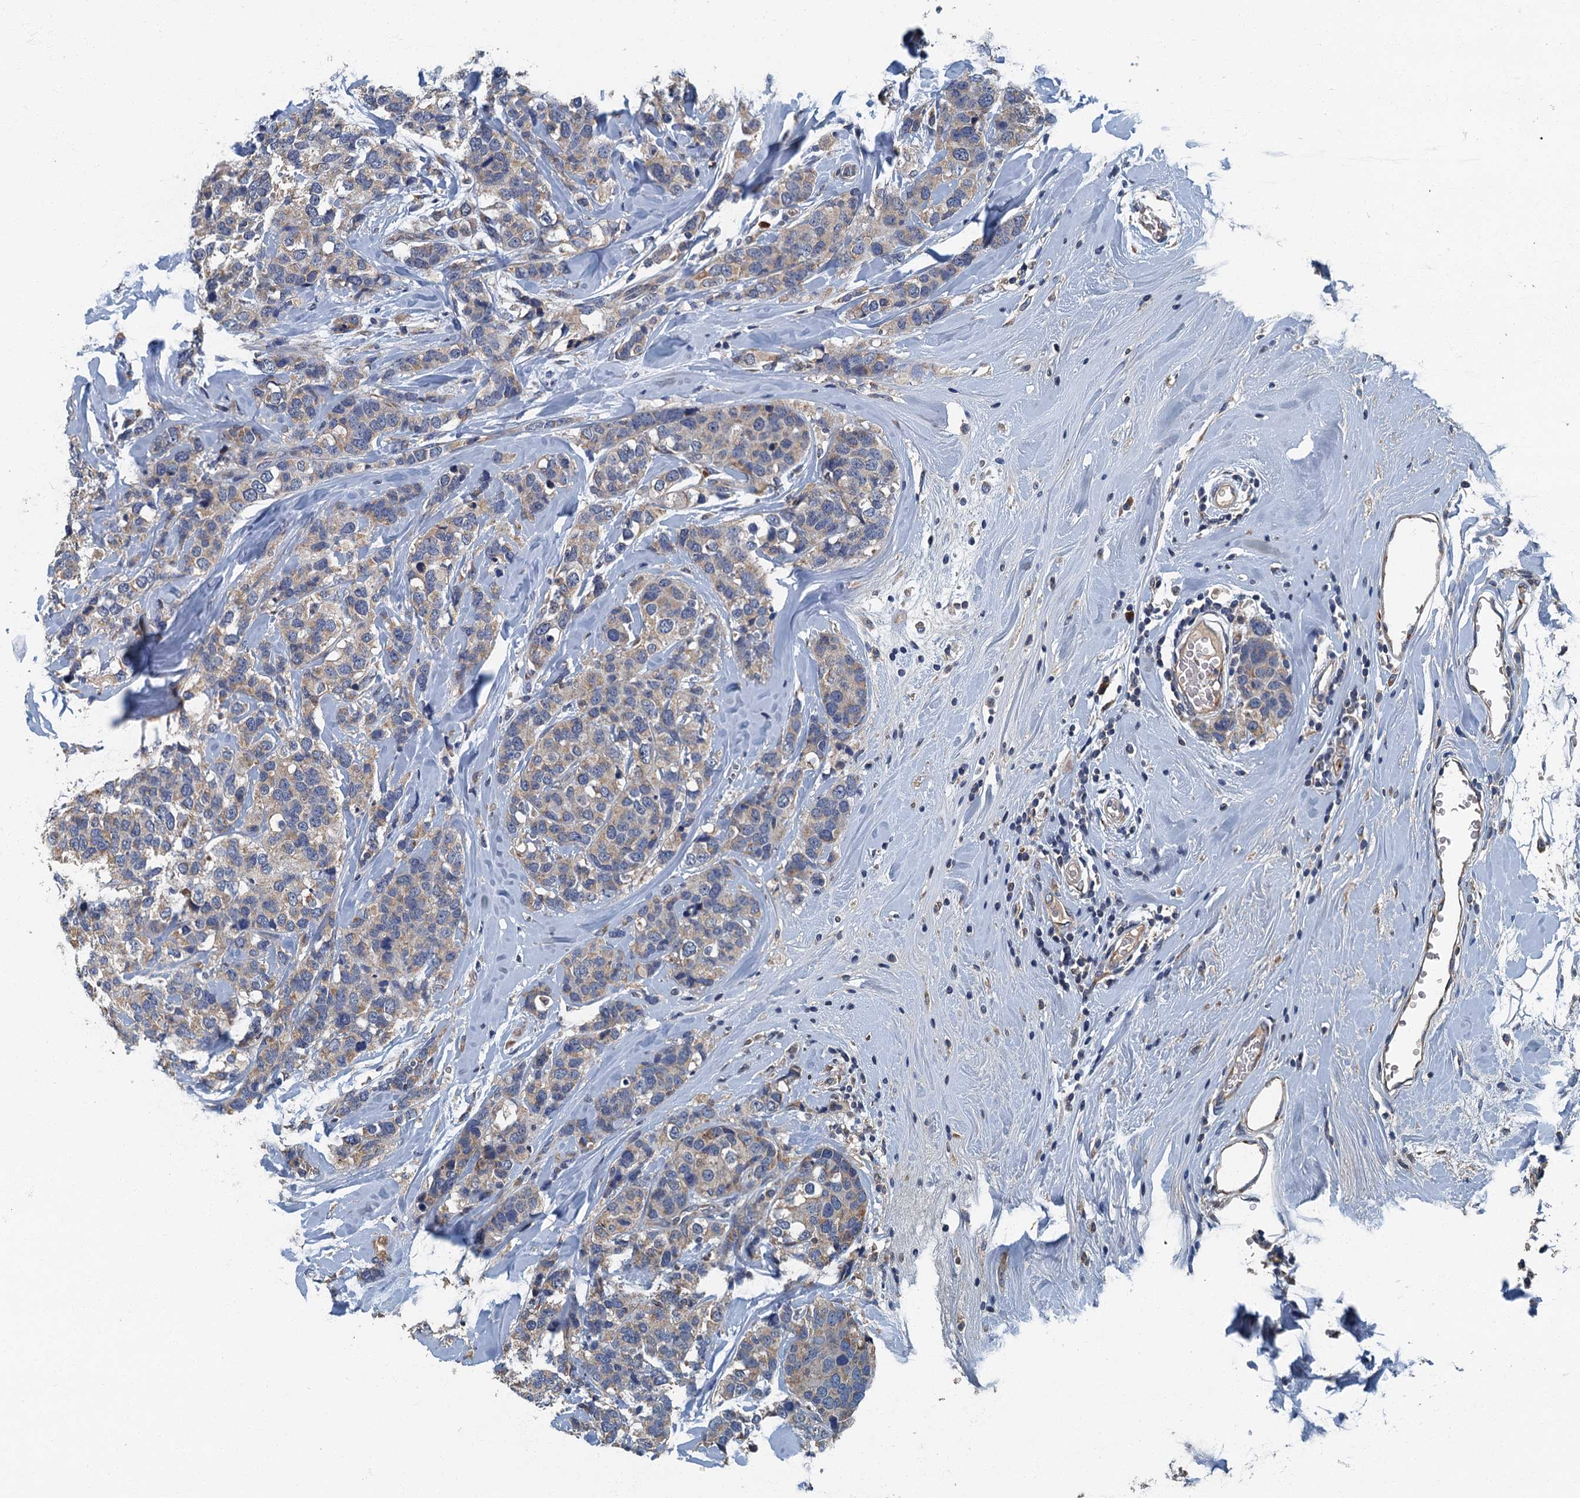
{"staining": {"intensity": "weak", "quantity": "25%-75%", "location": "cytoplasmic/membranous"}, "tissue": "breast cancer", "cell_type": "Tumor cells", "image_type": "cancer", "snomed": [{"axis": "morphology", "description": "Lobular carcinoma"}, {"axis": "topography", "description": "Breast"}], "caption": "This histopathology image demonstrates immunohistochemistry (IHC) staining of human breast cancer, with low weak cytoplasmic/membranous positivity in approximately 25%-75% of tumor cells.", "gene": "DDX49", "patient": {"sex": "female", "age": 59}}